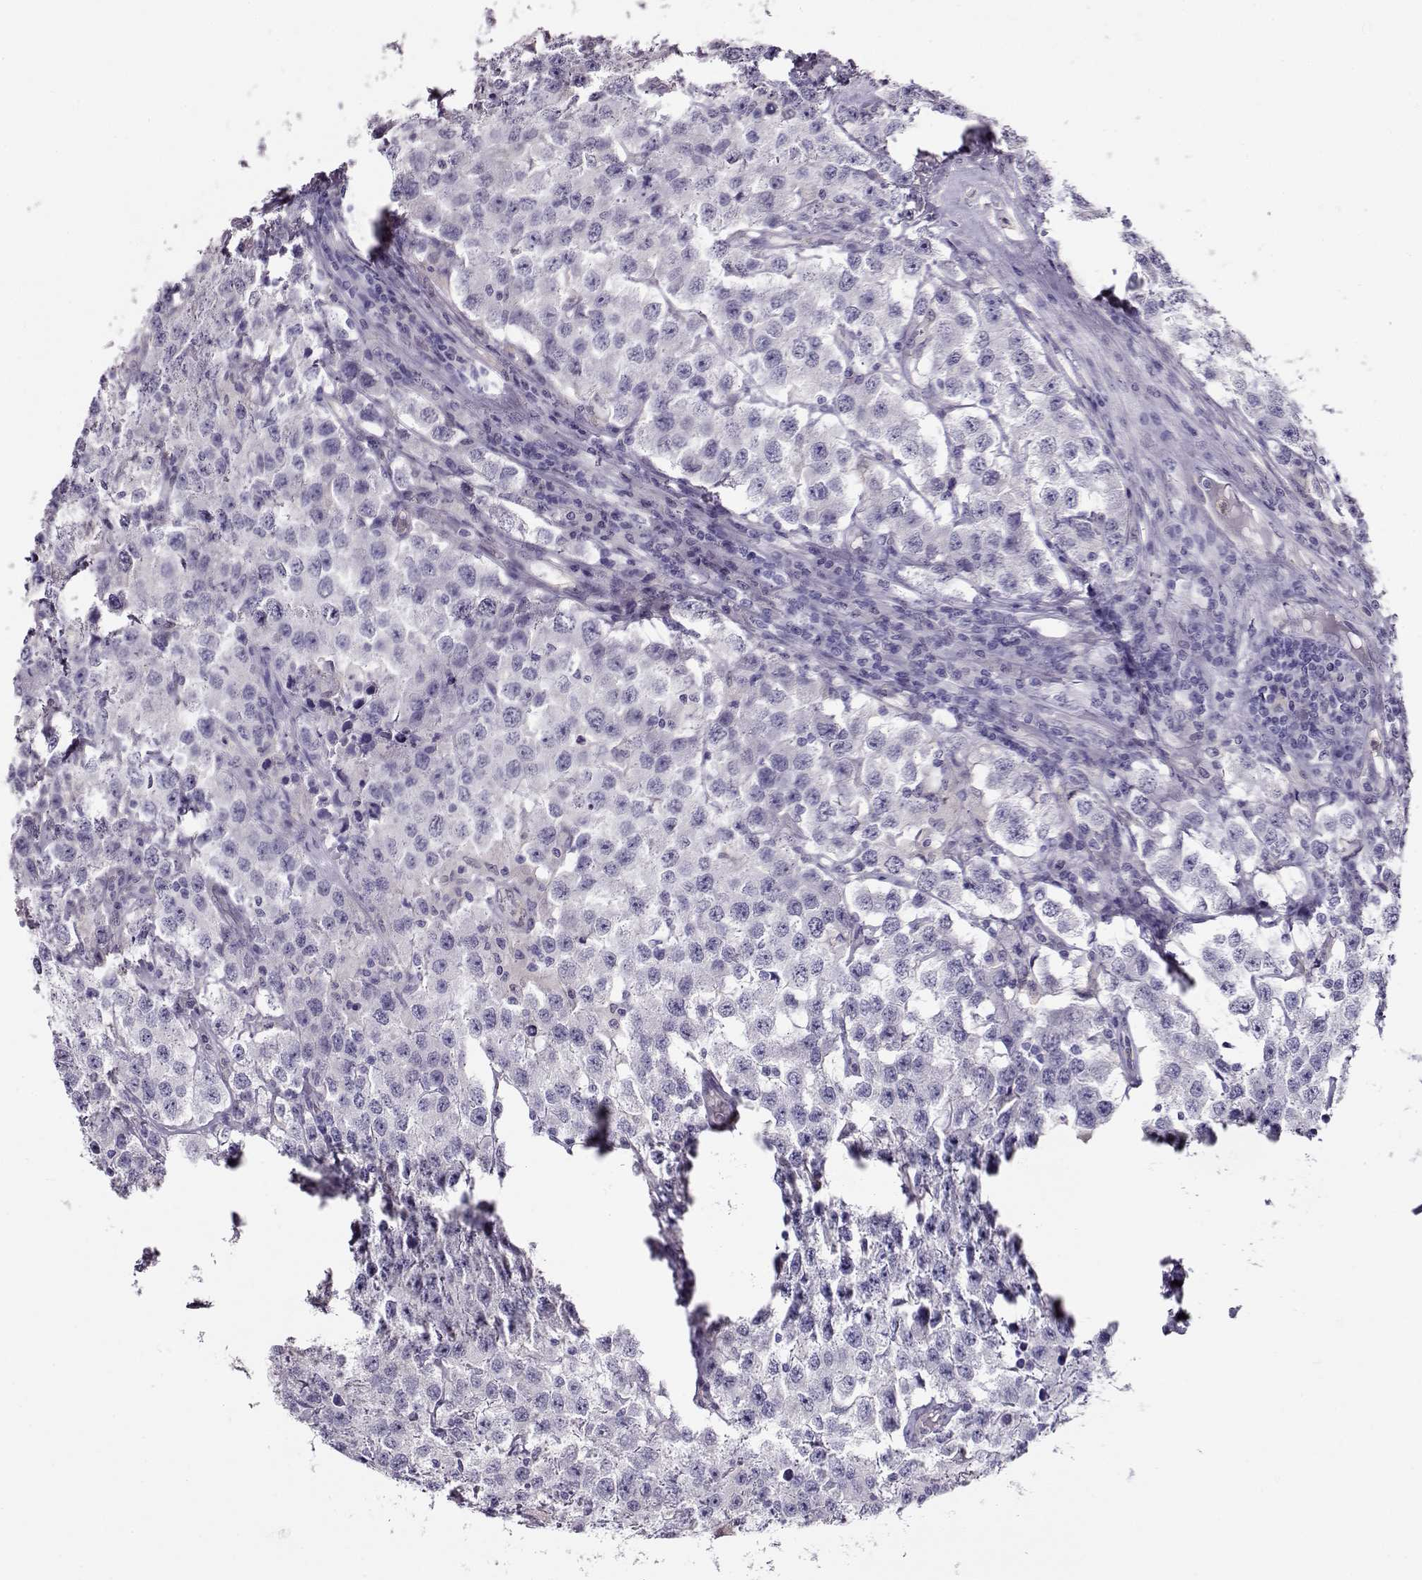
{"staining": {"intensity": "negative", "quantity": "none", "location": "none"}, "tissue": "testis cancer", "cell_type": "Tumor cells", "image_type": "cancer", "snomed": [{"axis": "morphology", "description": "Seminoma, NOS"}, {"axis": "topography", "description": "Testis"}], "caption": "IHC of testis seminoma reveals no positivity in tumor cells.", "gene": "CCR8", "patient": {"sex": "male", "age": 52}}